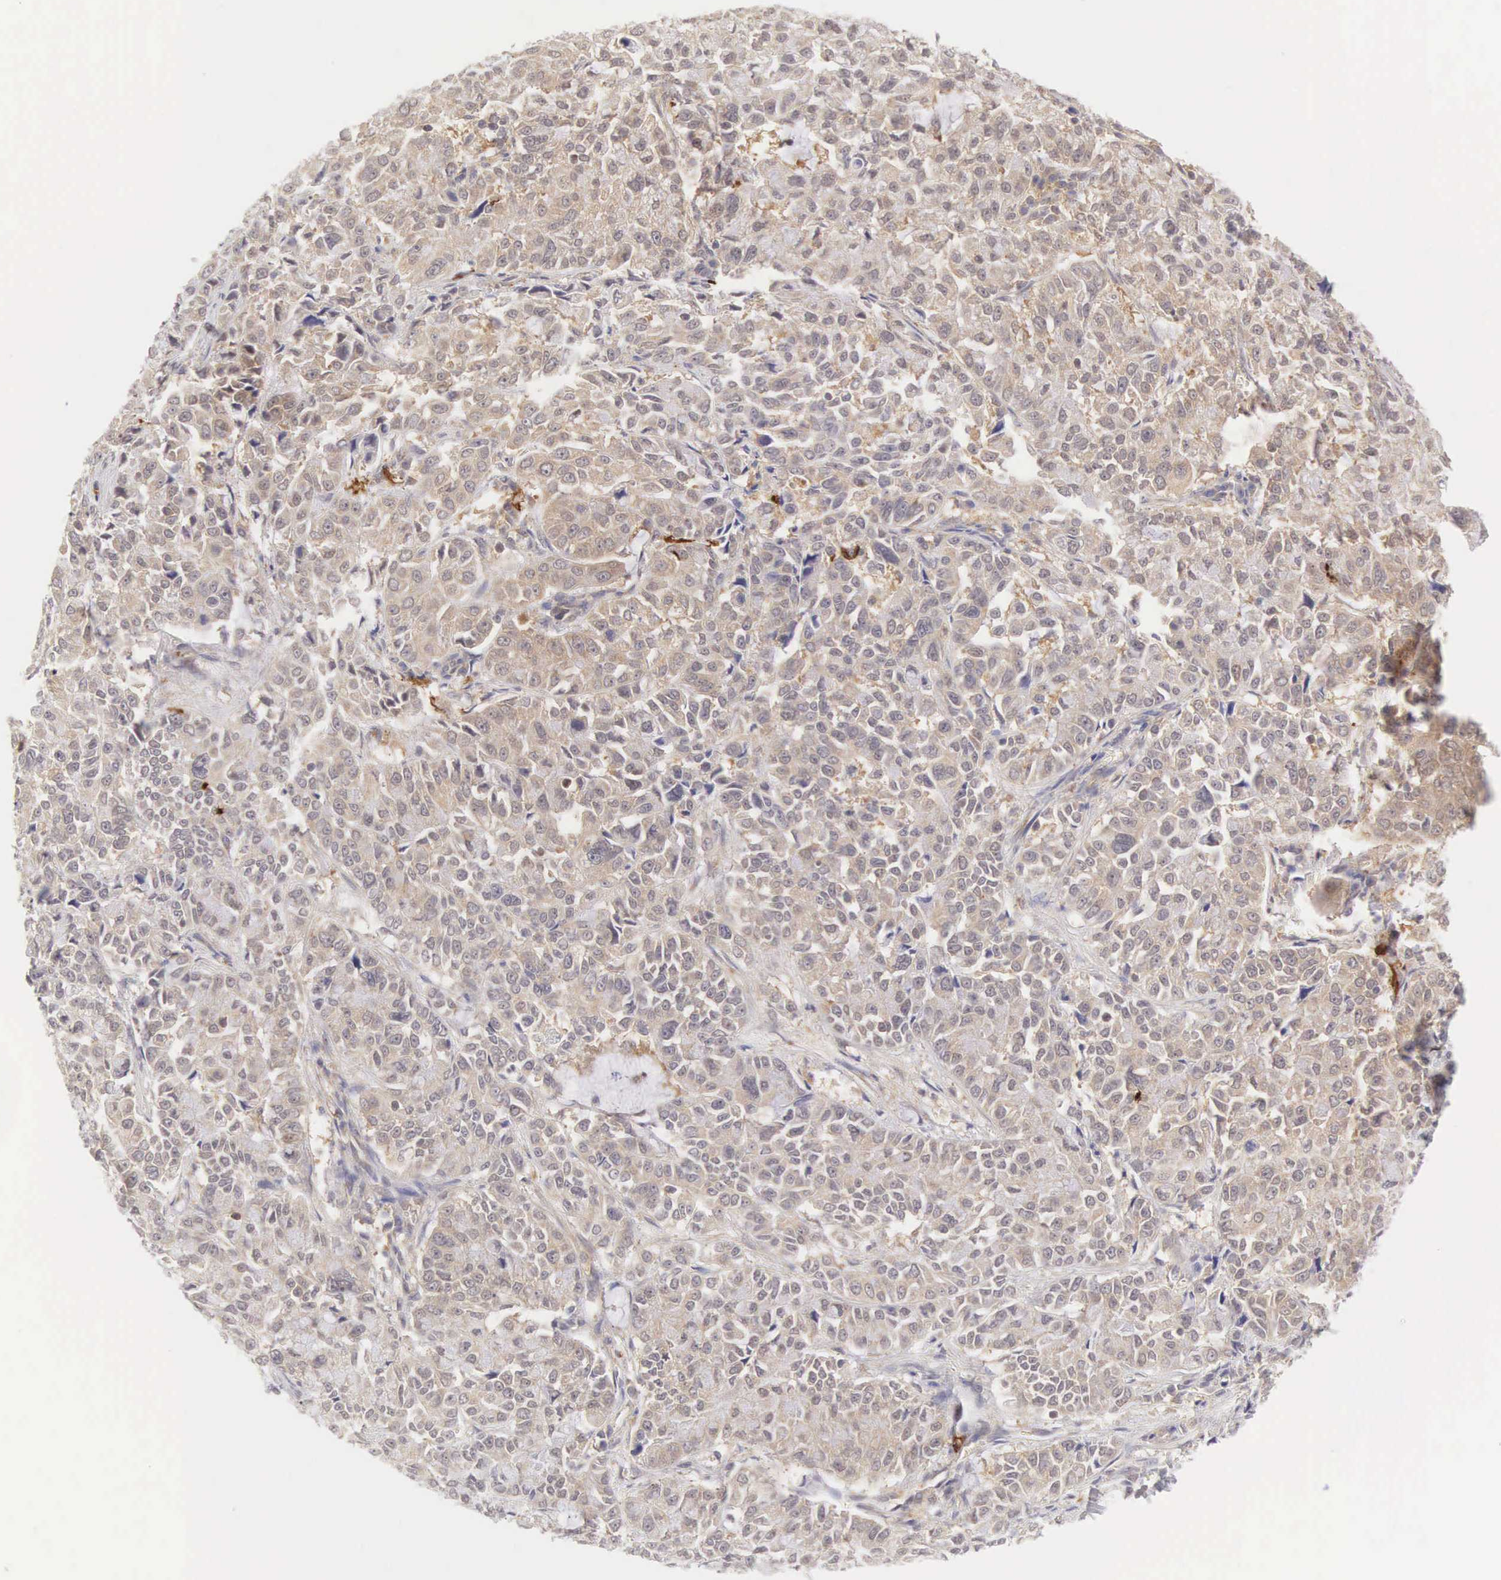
{"staining": {"intensity": "weak", "quantity": "25%-75%", "location": "cytoplasmic/membranous"}, "tissue": "pancreatic cancer", "cell_type": "Tumor cells", "image_type": "cancer", "snomed": [{"axis": "morphology", "description": "Adenocarcinoma, NOS"}, {"axis": "topography", "description": "Pancreas"}], "caption": "Tumor cells demonstrate weak cytoplasmic/membranous positivity in about 25%-75% of cells in adenocarcinoma (pancreatic).", "gene": "CD1A", "patient": {"sex": "female", "age": 52}}